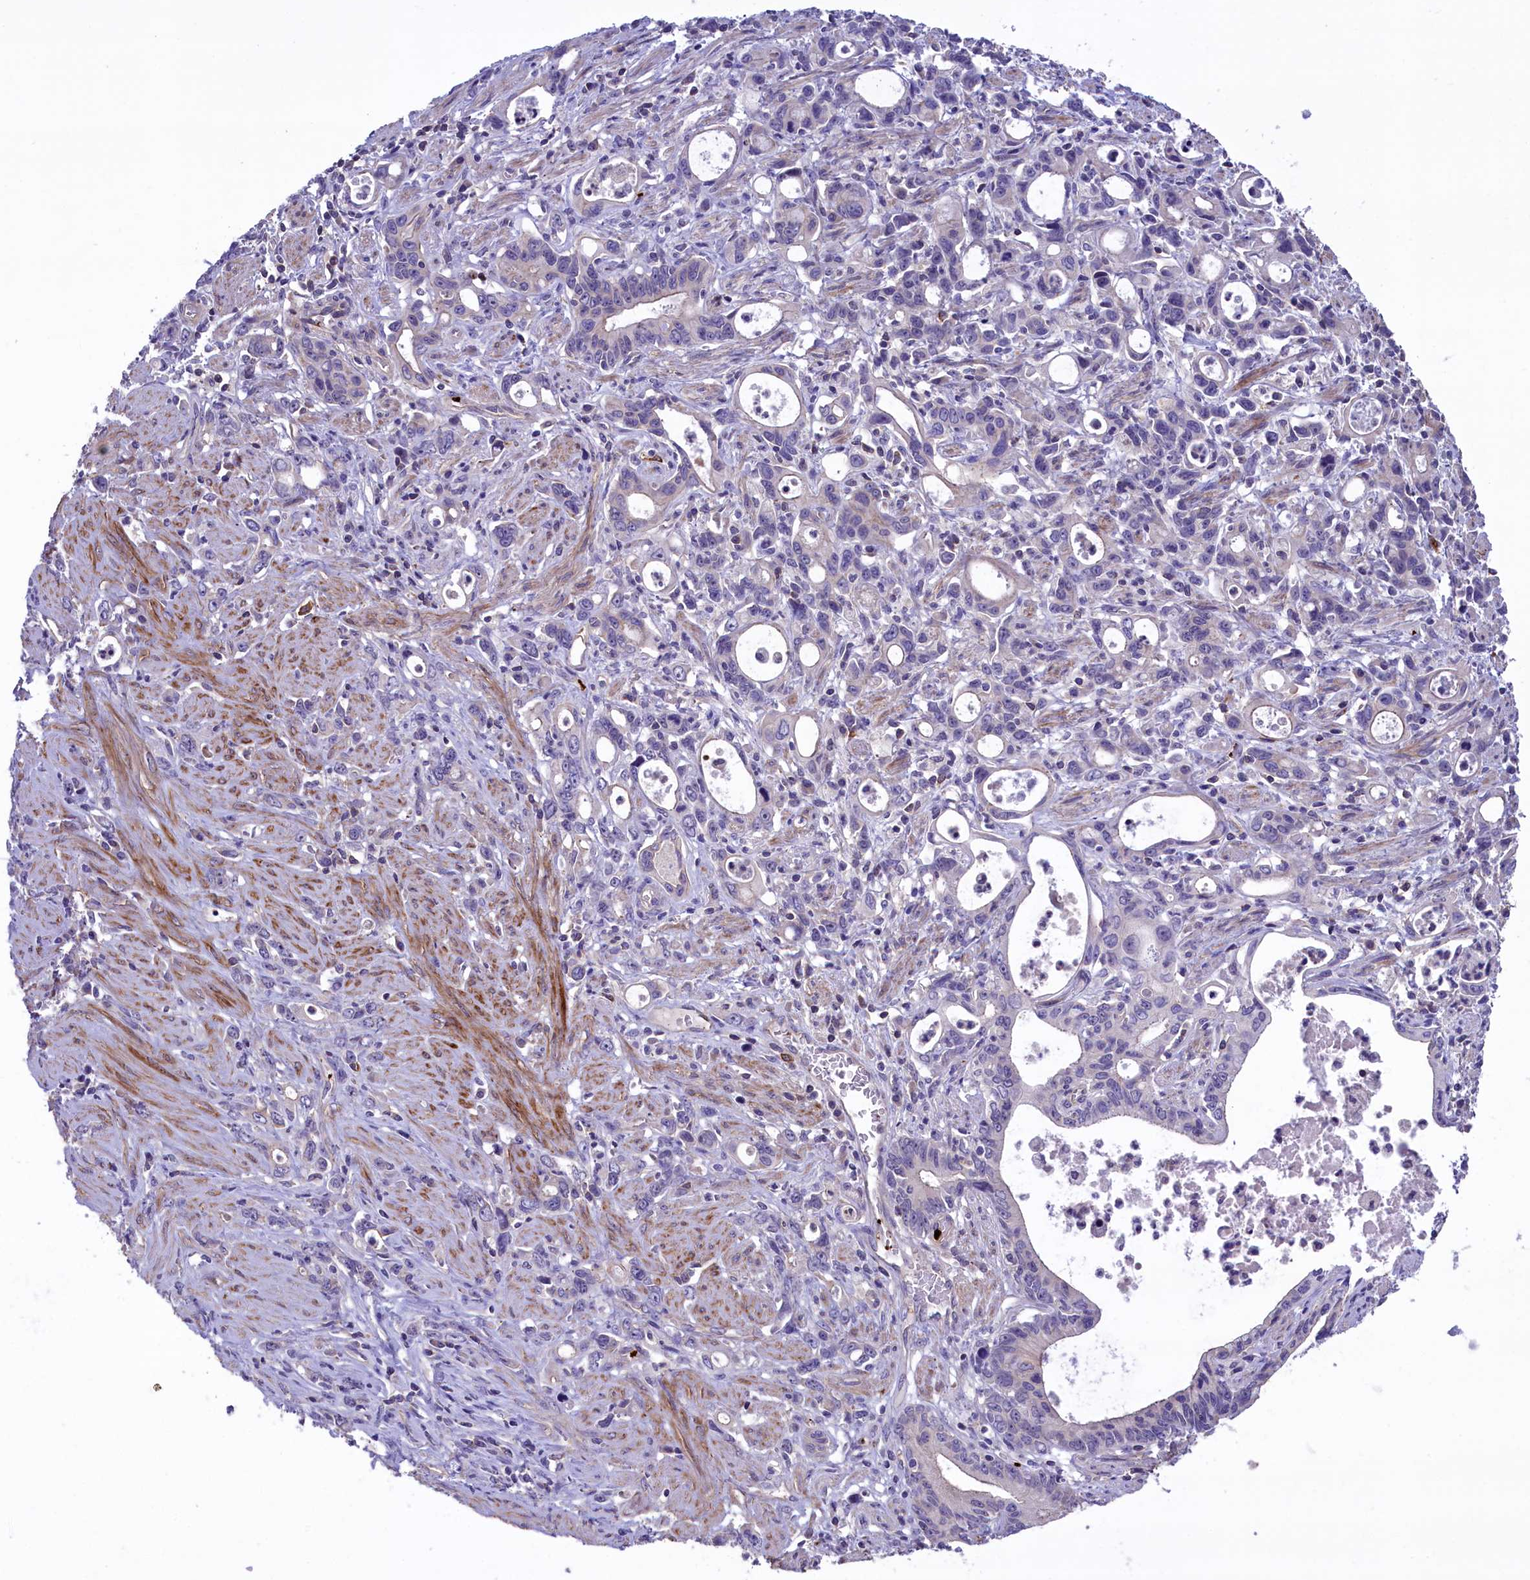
{"staining": {"intensity": "negative", "quantity": "none", "location": "none"}, "tissue": "stomach cancer", "cell_type": "Tumor cells", "image_type": "cancer", "snomed": [{"axis": "morphology", "description": "Adenocarcinoma, NOS"}, {"axis": "topography", "description": "Stomach, lower"}], "caption": "Tumor cells show no significant protein positivity in stomach adenocarcinoma. The staining was performed using DAB to visualize the protein expression in brown, while the nuclei were stained in blue with hematoxylin (Magnification: 20x).", "gene": "HEATR3", "patient": {"sex": "female", "age": 43}}